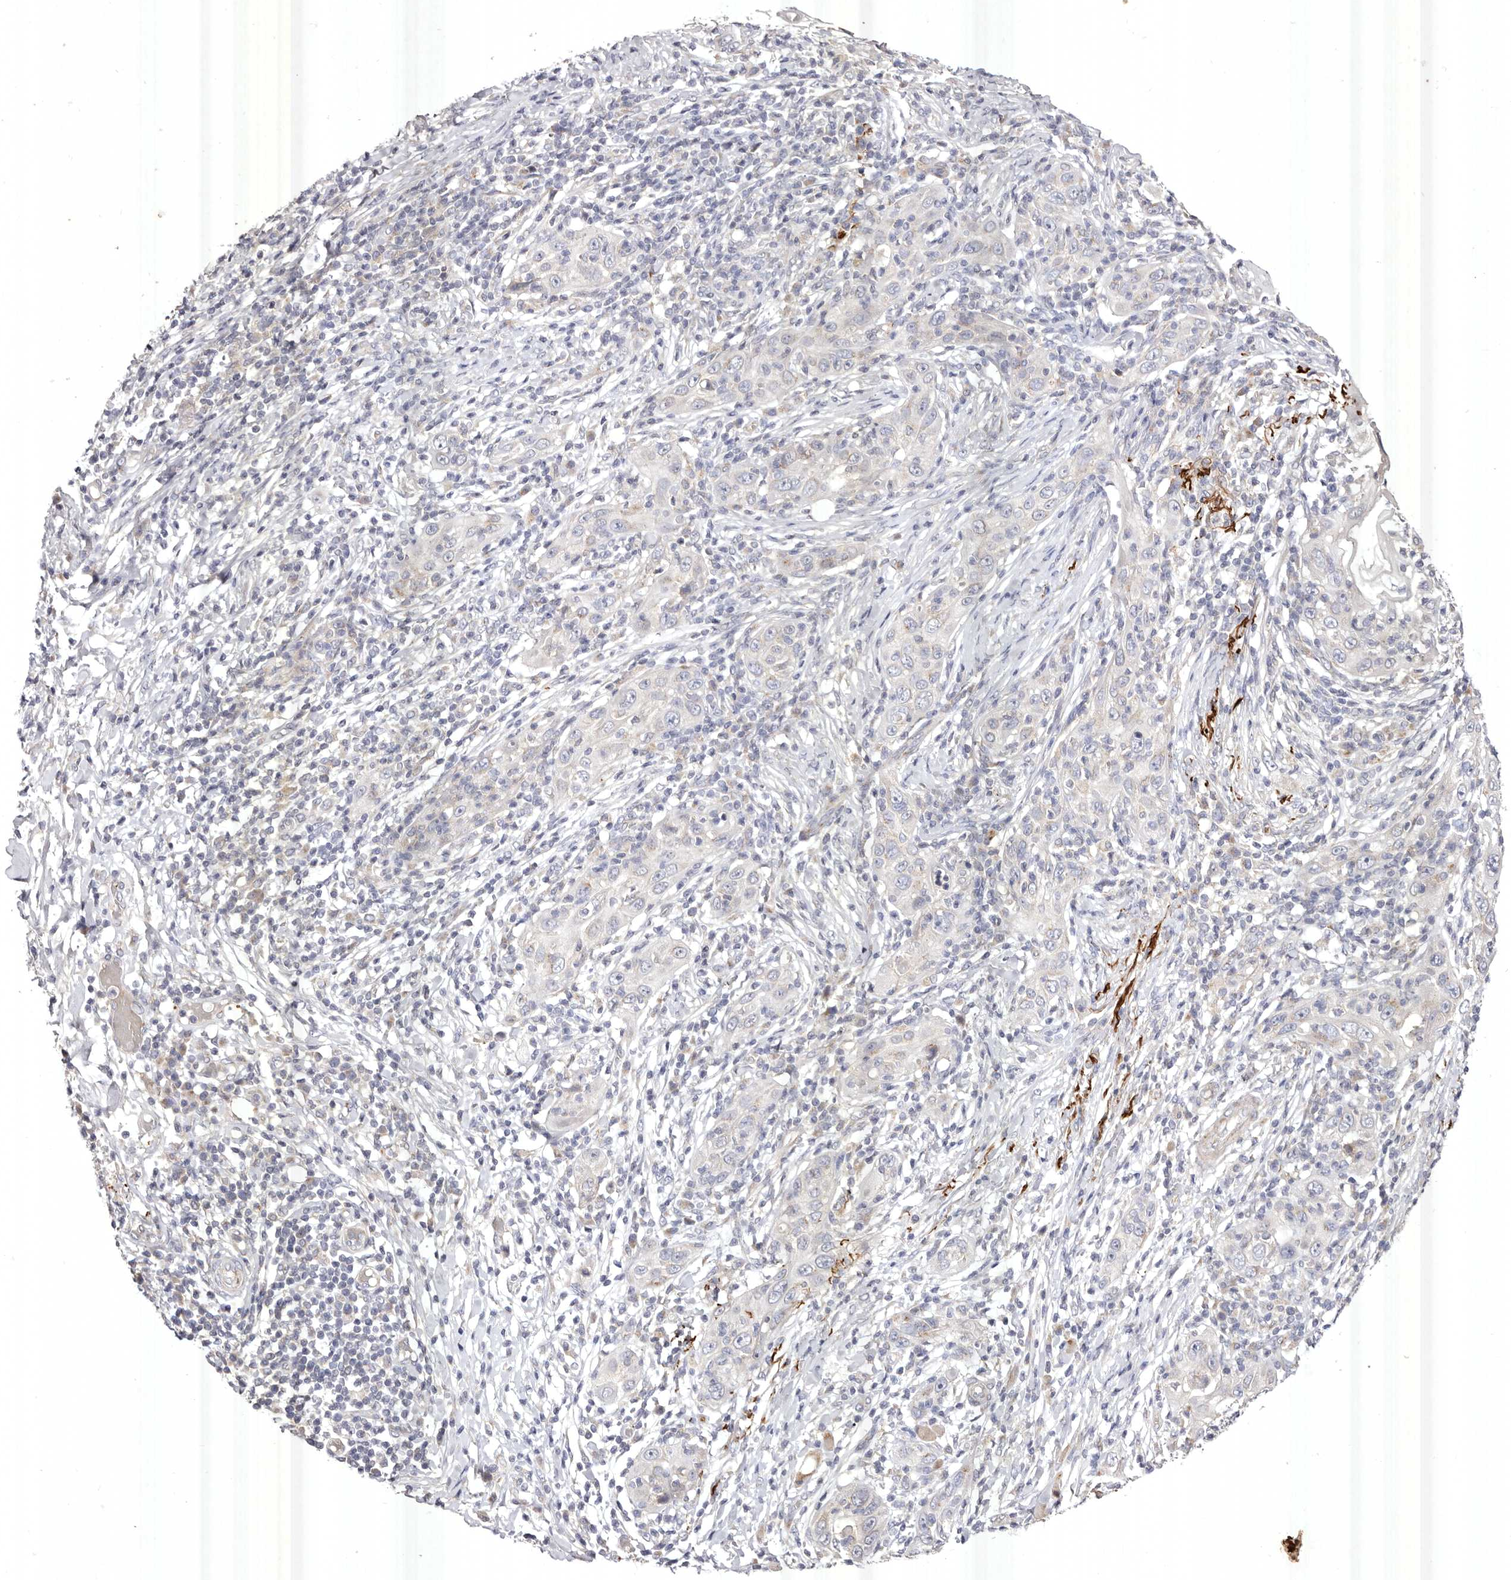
{"staining": {"intensity": "negative", "quantity": "none", "location": "none"}, "tissue": "skin cancer", "cell_type": "Tumor cells", "image_type": "cancer", "snomed": [{"axis": "morphology", "description": "Squamous cell carcinoma, NOS"}, {"axis": "topography", "description": "Skin"}], "caption": "High power microscopy micrograph of an IHC image of squamous cell carcinoma (skin), revealing no significant positivity in tumor cells. The staining was performed using DAB (3,3'-diaminobenzidine) to visualize the protein expression in brown, while the nuclei were stained in blue with hematoxylin (Magnification: 20x).", "gene": "USP24", "patient": {"sex": "female", "age": 88}}